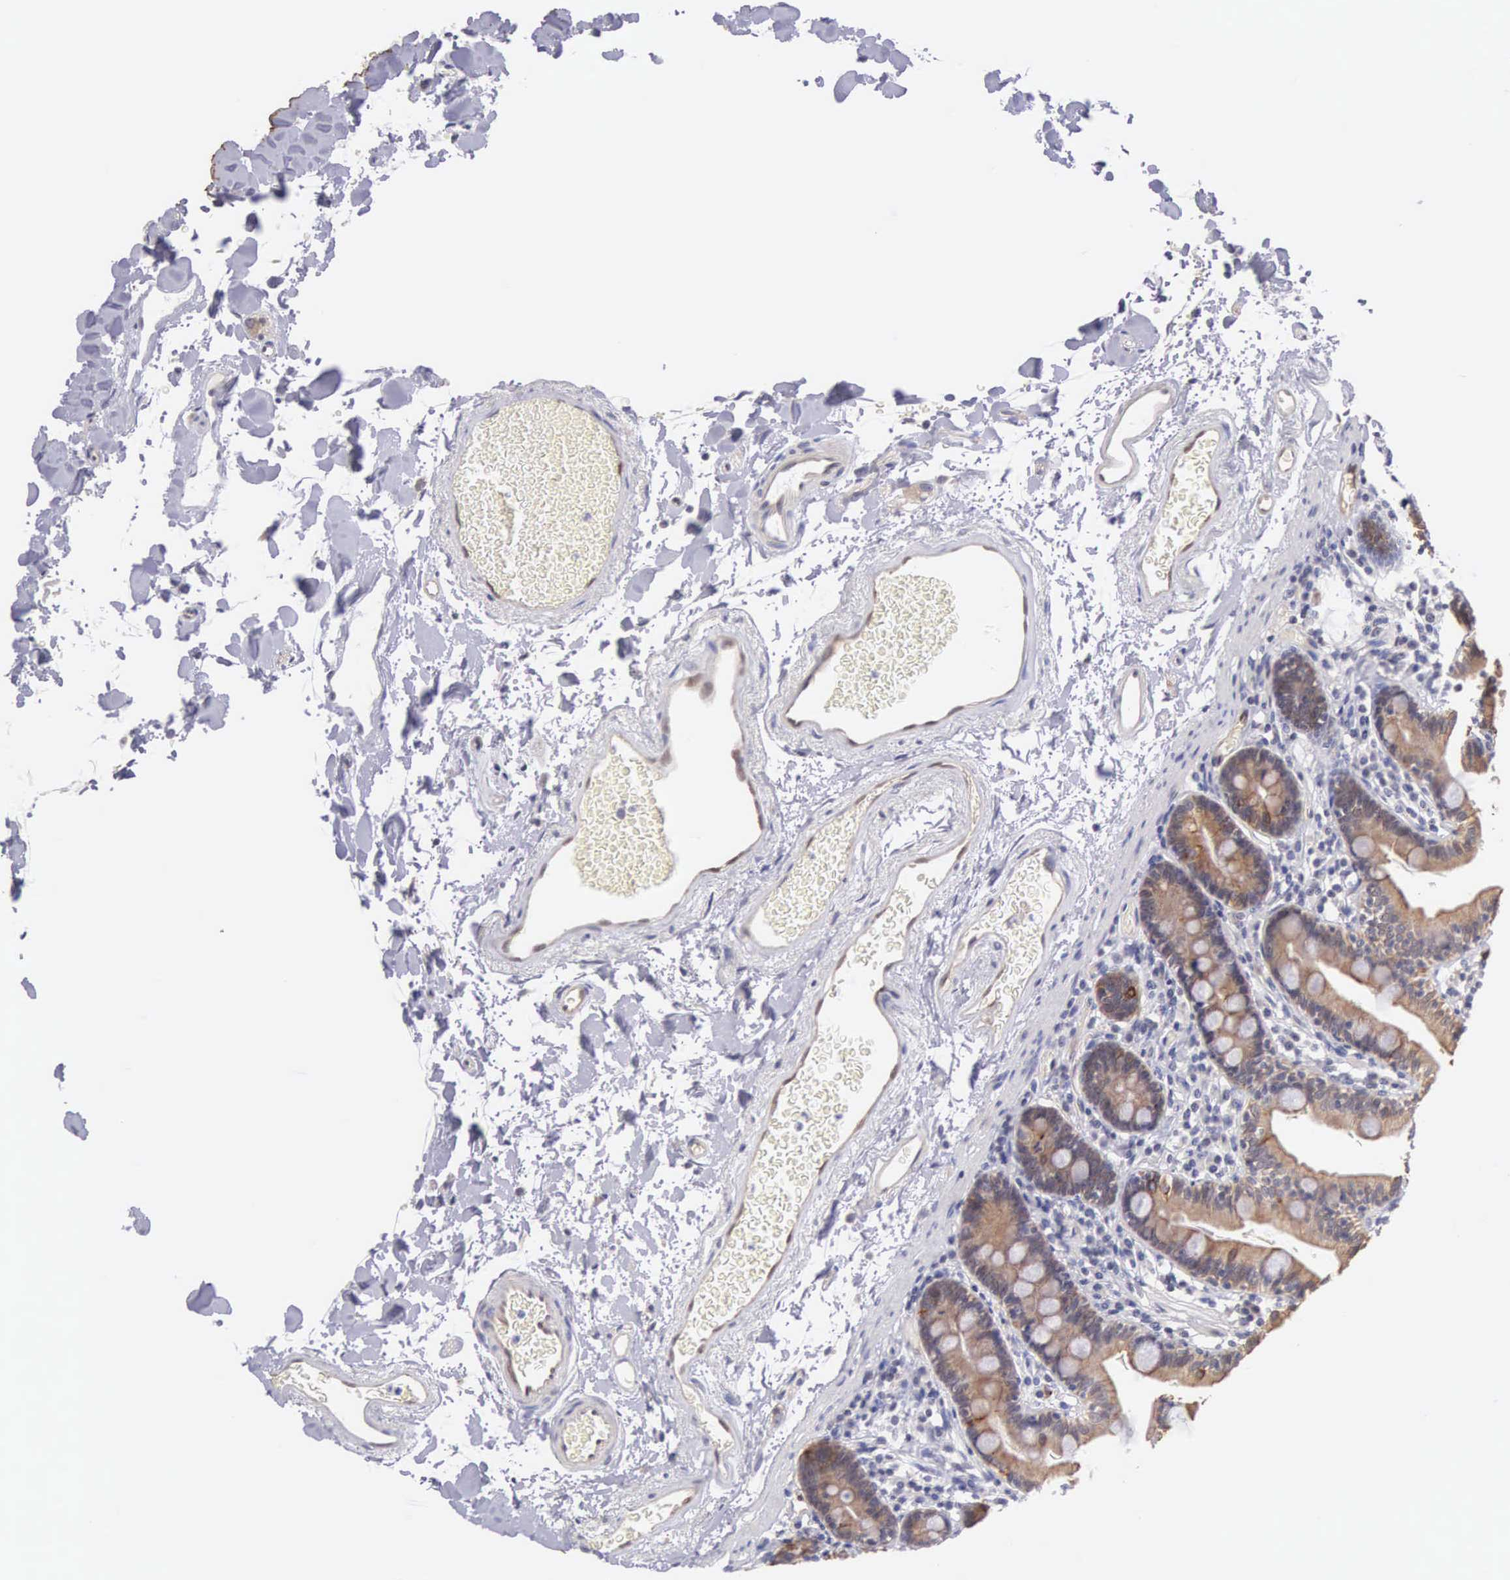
{"staining": {"intensity": "moderate", "quantity": "25%-75%", "location": "cytoplasmic/membranous"}, "tissue": "duodenum", "cell_type": "Glandular cells", "image_type": "normal", "snomed": [{"axis": "morphology", "description": "Normal tissue, NOS"}, {"axis": "topography", "description": "Duodenum"}], "caption": "Immunohistochemistry of benign human duodenum shows medium levels of moderate cytoplasmic/membranous expression in approximately 25%-75% of glandular cells. (Stains: DAB in brown, nuclei in blue, Microscopy: brightfield microscopy at high magnification).", "gene": "PIR", "patient": {"sex": "male", "age": 70}}